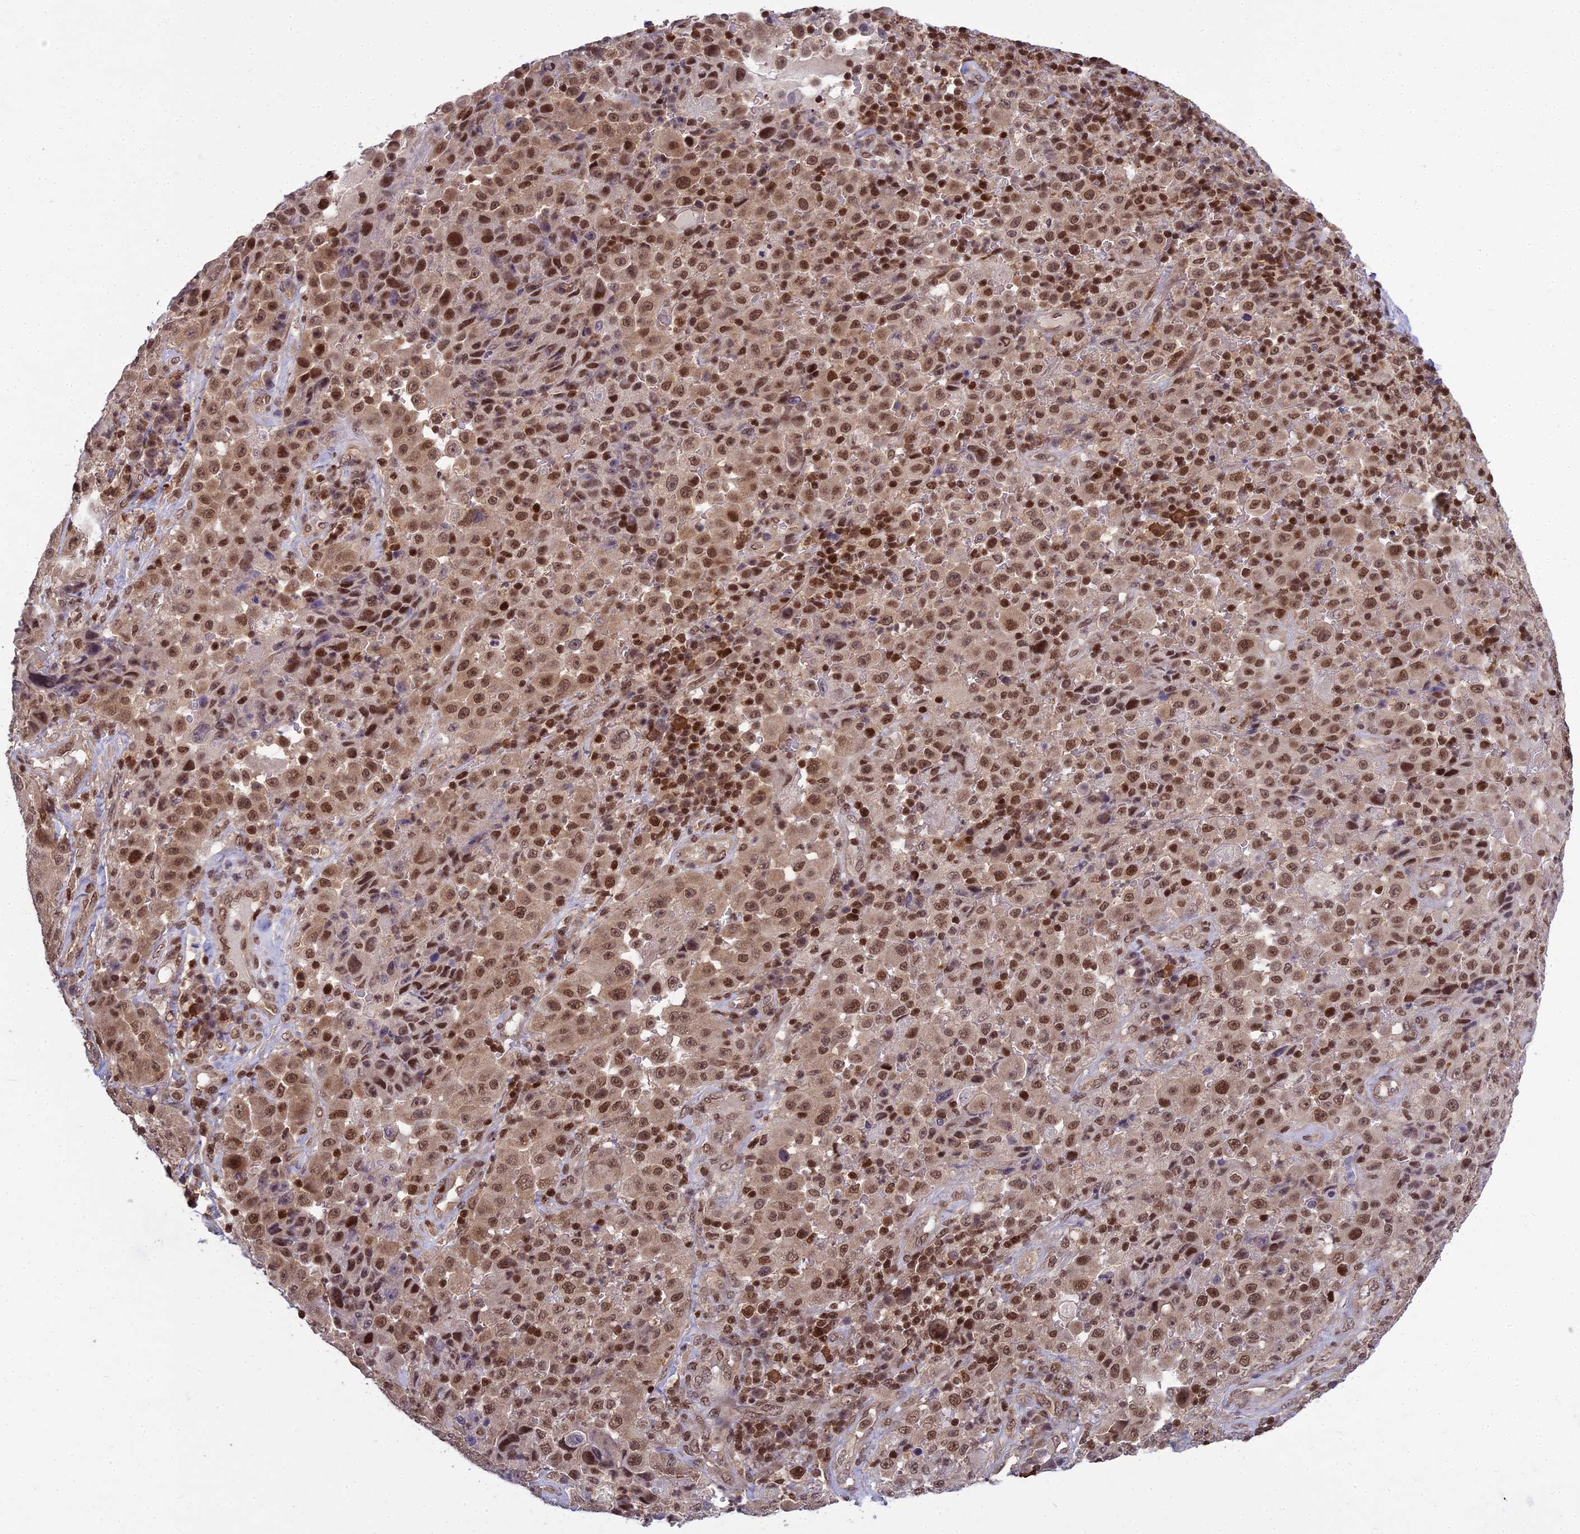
{"staining": {"intensity": "moderate", "quantity": ">75%", "location": "nuclear"}, "tissue": "melanoma", "cell_type": "Tumor cells", "image_type": "cancer", "snomed": [{"axis": "morphology", "description": "Malignant melanoma, Metastatic site"}, {"axis": "topography", "description": "Lymph node"}], "caption": "Protein expression analysis of human melanoma reveals moderate nuclear positivity in approximately >75% of tumor cells.", "gene": "GMEB1", "patient": {"sex": "male", "age": 62}}